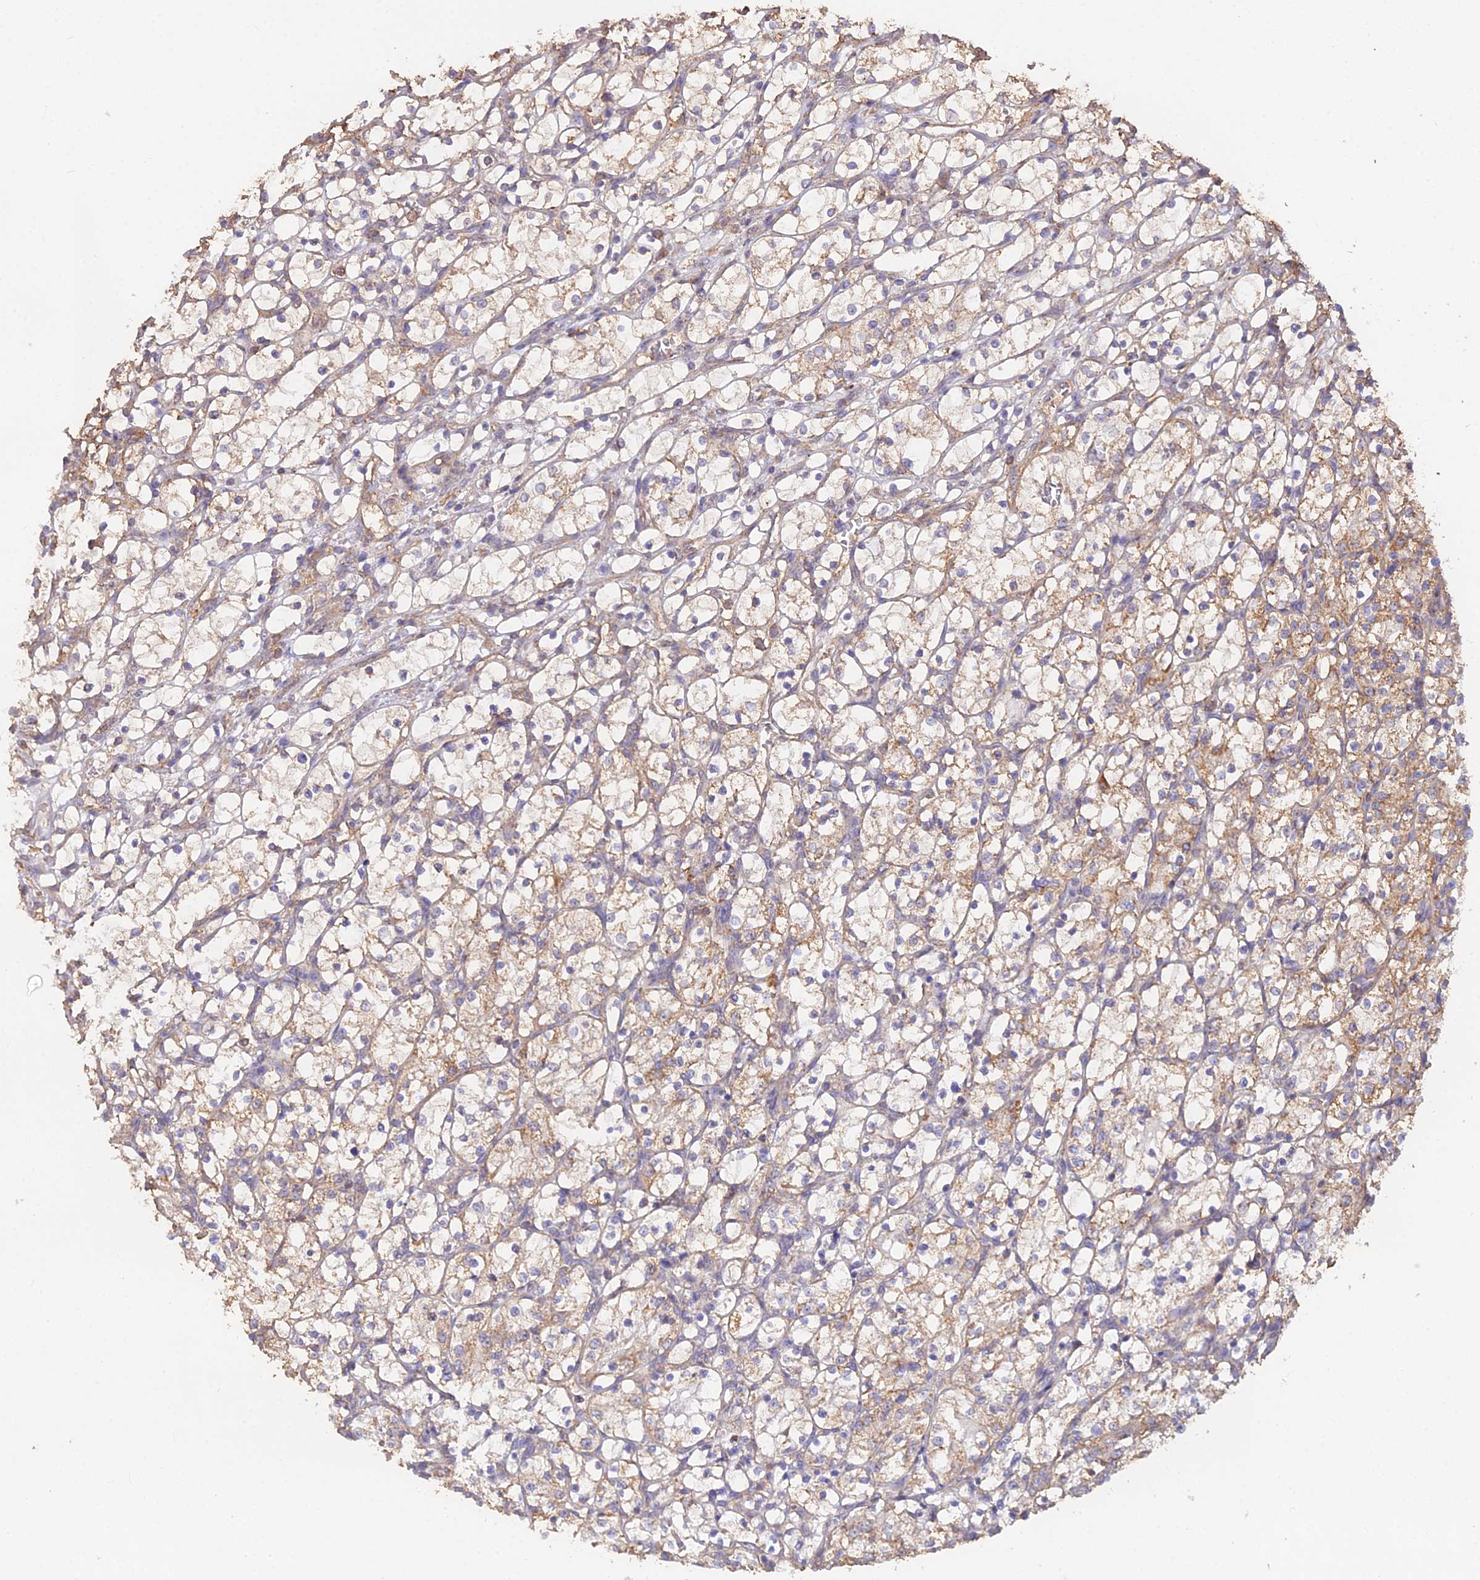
{"staining": {"intensity": "moderate", "quantity": "25%-75%", "location": "cytoplasmic/membranous"}, "tissue": "renal cancer", "cell_type": "Tumor cells", "image_type": "cancer", "snomed": [{"axis": "morphology", "description": "Adenocarcinoma, NOS"}, {"axis": "topography", "description": "Kidney"}], "caption": "Immunohistochemistry (IHC) histopathology image of neoplastic tissue: human renal cancer (adenocarcinoma) stained using immunohistochemistry (IHC) reveals medium levels of moderate protein expression localized specifically in the cytoplasmic/membranous of tumor cells, appearing as a cytoplasmic/membranous brown color.", "gene": "METTL13", "patient": {"sex": "female", "age": 69}}